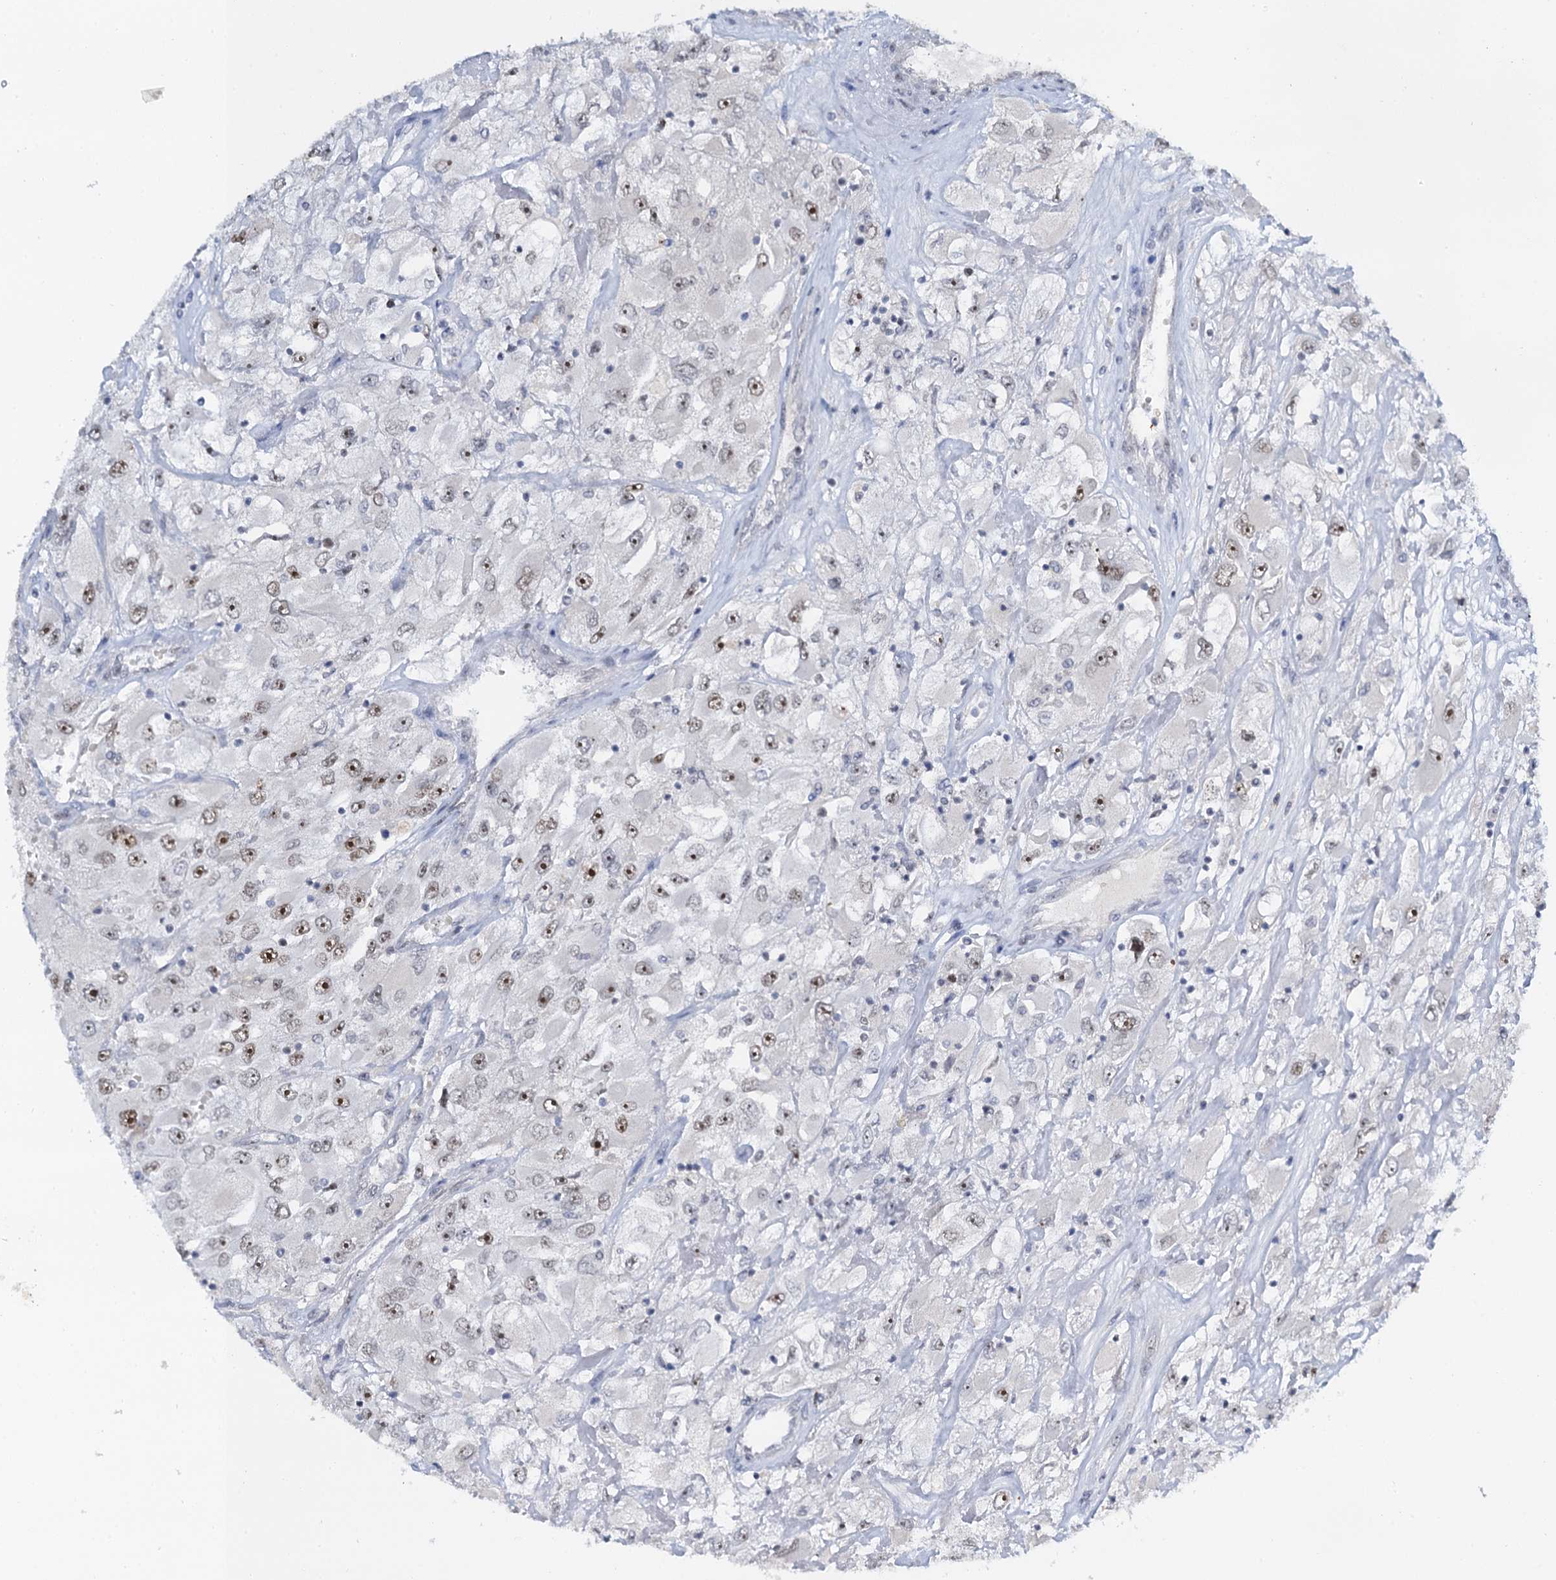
{"staining": {"intensity": "moderate", "quantity": ">75%", "location": "nuclear"}, "tissue": "renal cancer", "cell_type": "Tumor cells", "image_type": "cancer", "snomed": [{"axis": "morphology", "description": "Adenocarcinoma, NOS"}, {"axis": "topography", "description": "Kidney"}], "caption": "Adenocarcinoma (renal) tissue reveals moderate nuclear positivity in approximately >75% of tumor cells, visualized by immunohistochemistry.", "gene": "NOP2", "patient": {"sex": "female", "age": 52}}